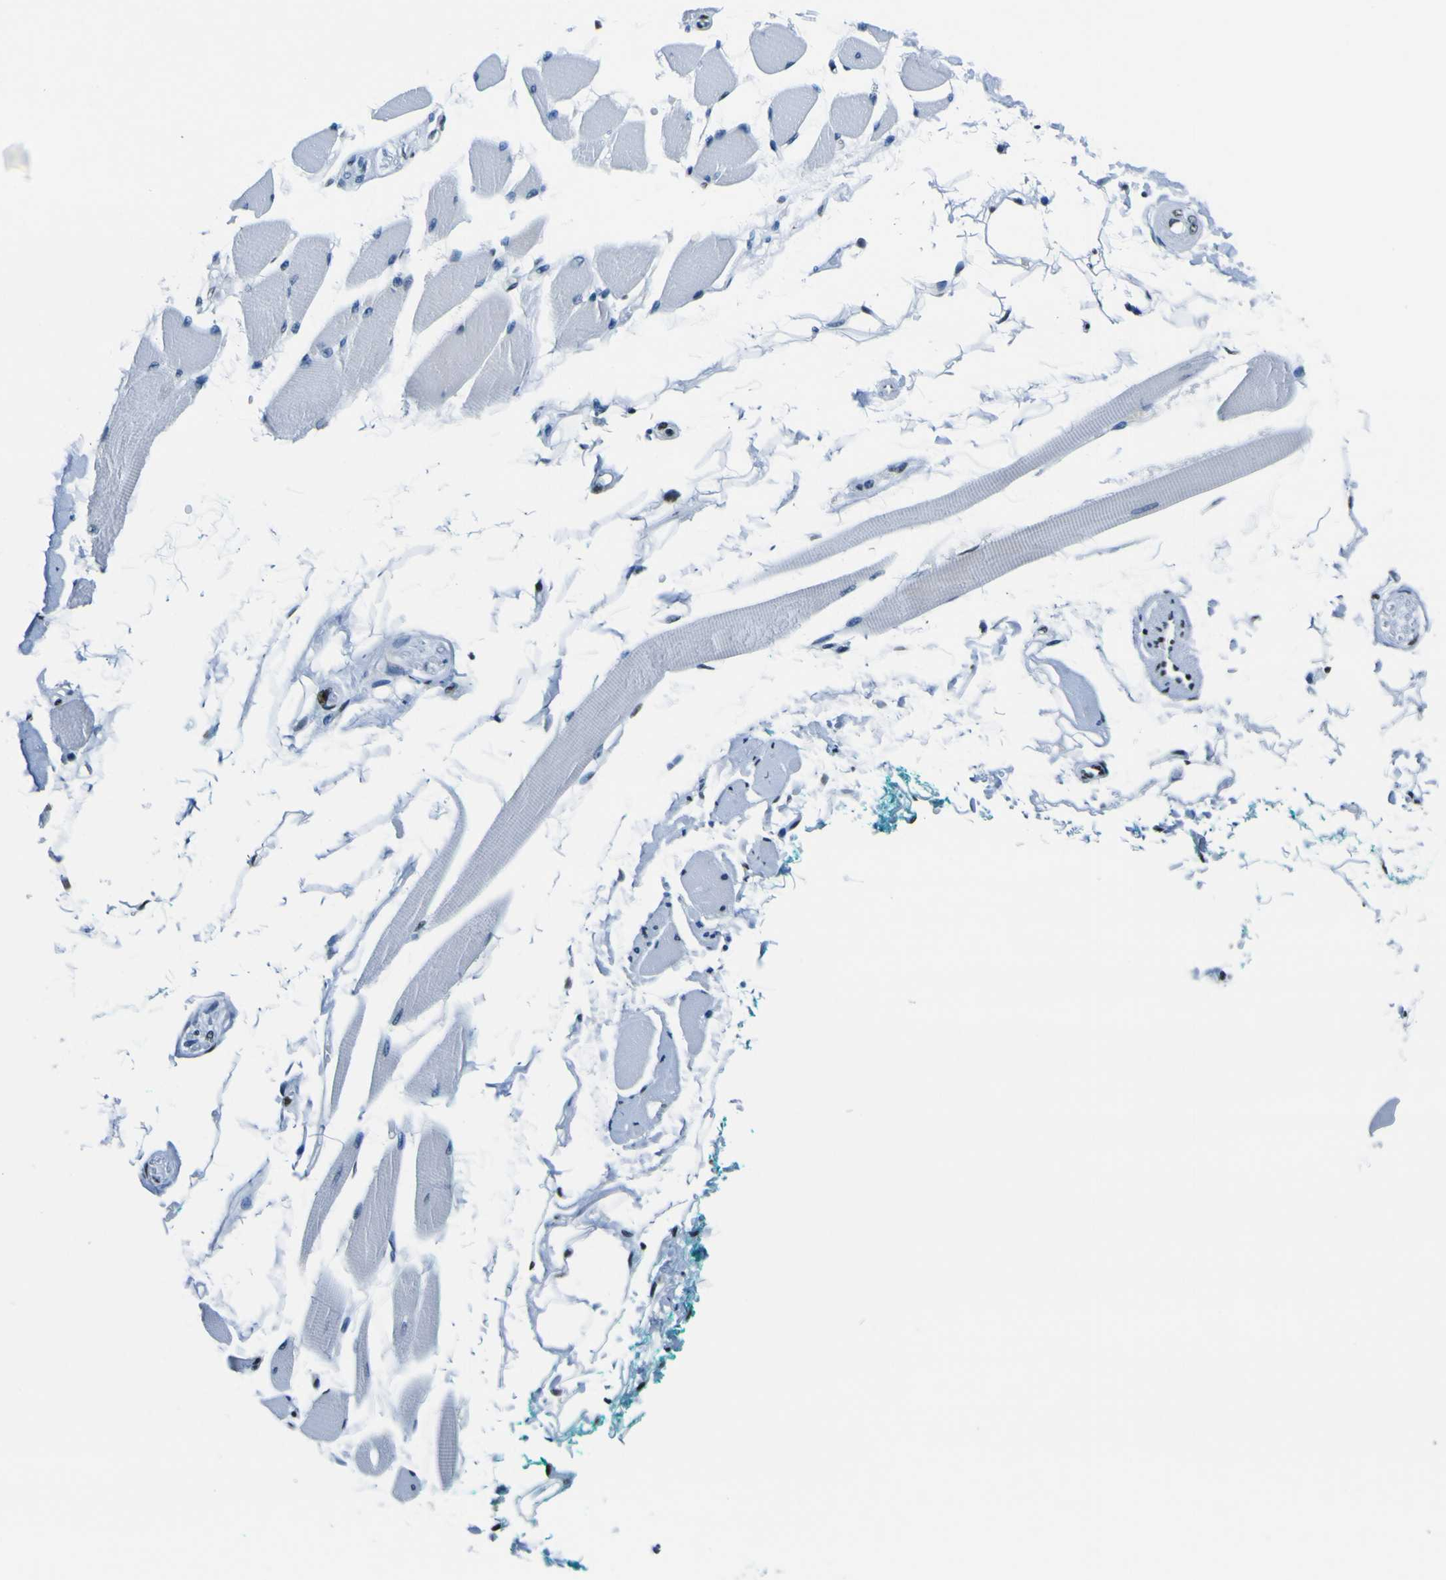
{"staining": {"intensity": "weak", "quantity": "<25%", "location": "nuclear"}, "tissue": "skeletal muscle", "cell_type": "Myocytes", "image_type": "normal", "snomed": [{"axis": "morphology", "description": "Normal tissue, NOS"}, {"axis": "topography", "description": "Skeletal muscle"}, {"axis": "topography", "description": "Oral tissue"}, {"axis": "topography", "description": "Peripheral nerve tissue"}], "caption": "Histopathology image shows no significant protein expression in myocytes of unremarkable skeletal muscle. (DAB immunohistochemistry with hematoxylin counter stain).", "gene": "SP1", "patient": {"sex": "female", "age": 84}}